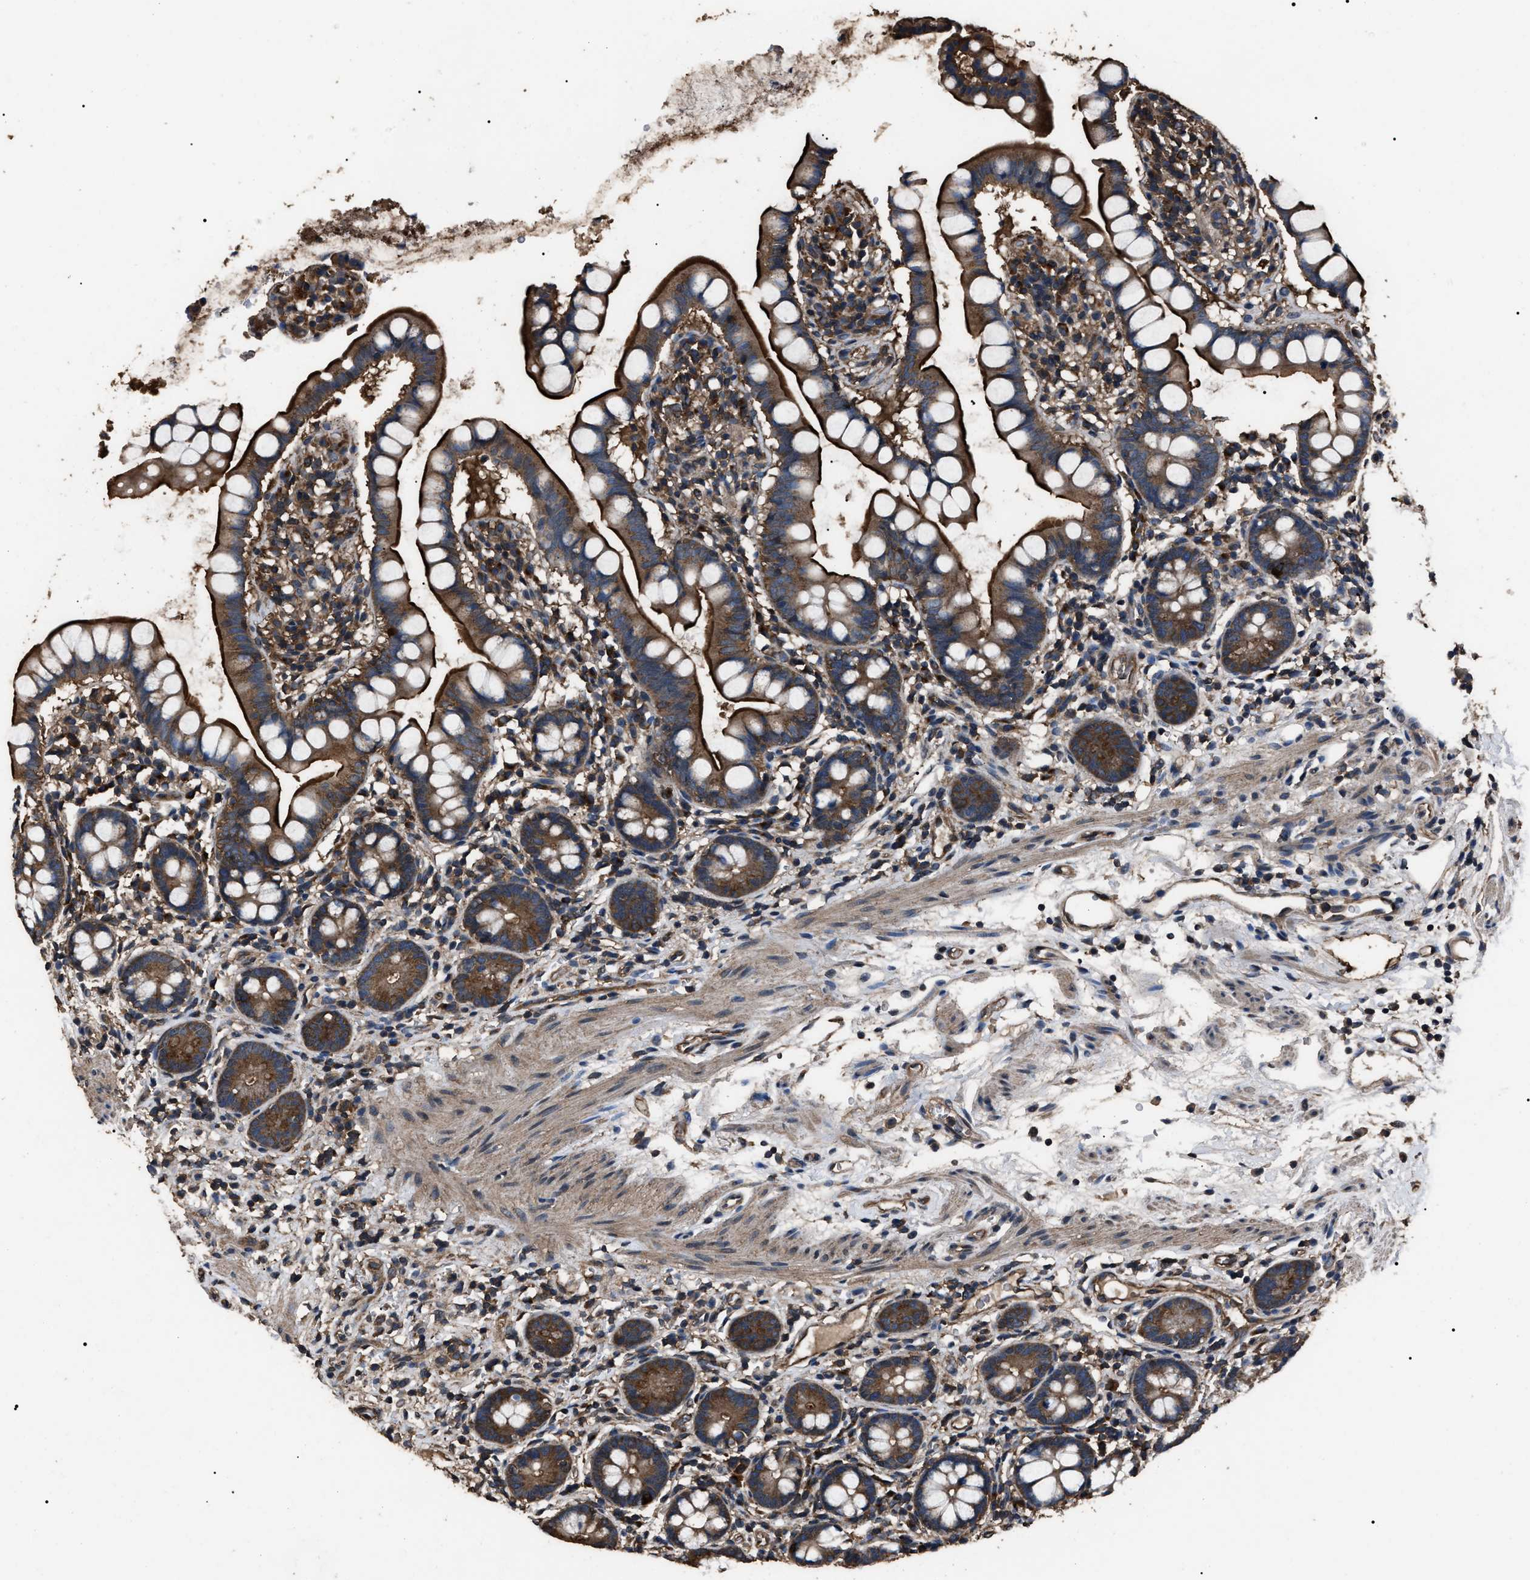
{"staining": {"intensity": "strong", "quantity": ">75%", "location": "cytoplasmic/membranous"}, "tissue": "small intestine", "cell_type": "Glandular cells", "image_type": "normal", "snomed": [{"axis": "morphology", "description": "Normal tissue, NOS"}, {"axis": "topography", "description": "Small intestine"}], "caption": "Immunohistochemical staining of unremarkable human small intestine demonstrates high levels of strong cytoplasmic/membranous expression in approximately >75% of glandular cells. (brown staining indicates protein expression, while blue staining denotes nuclei).", "gene": "RNF216", "patient": {"sex": "female", "age": 84}}